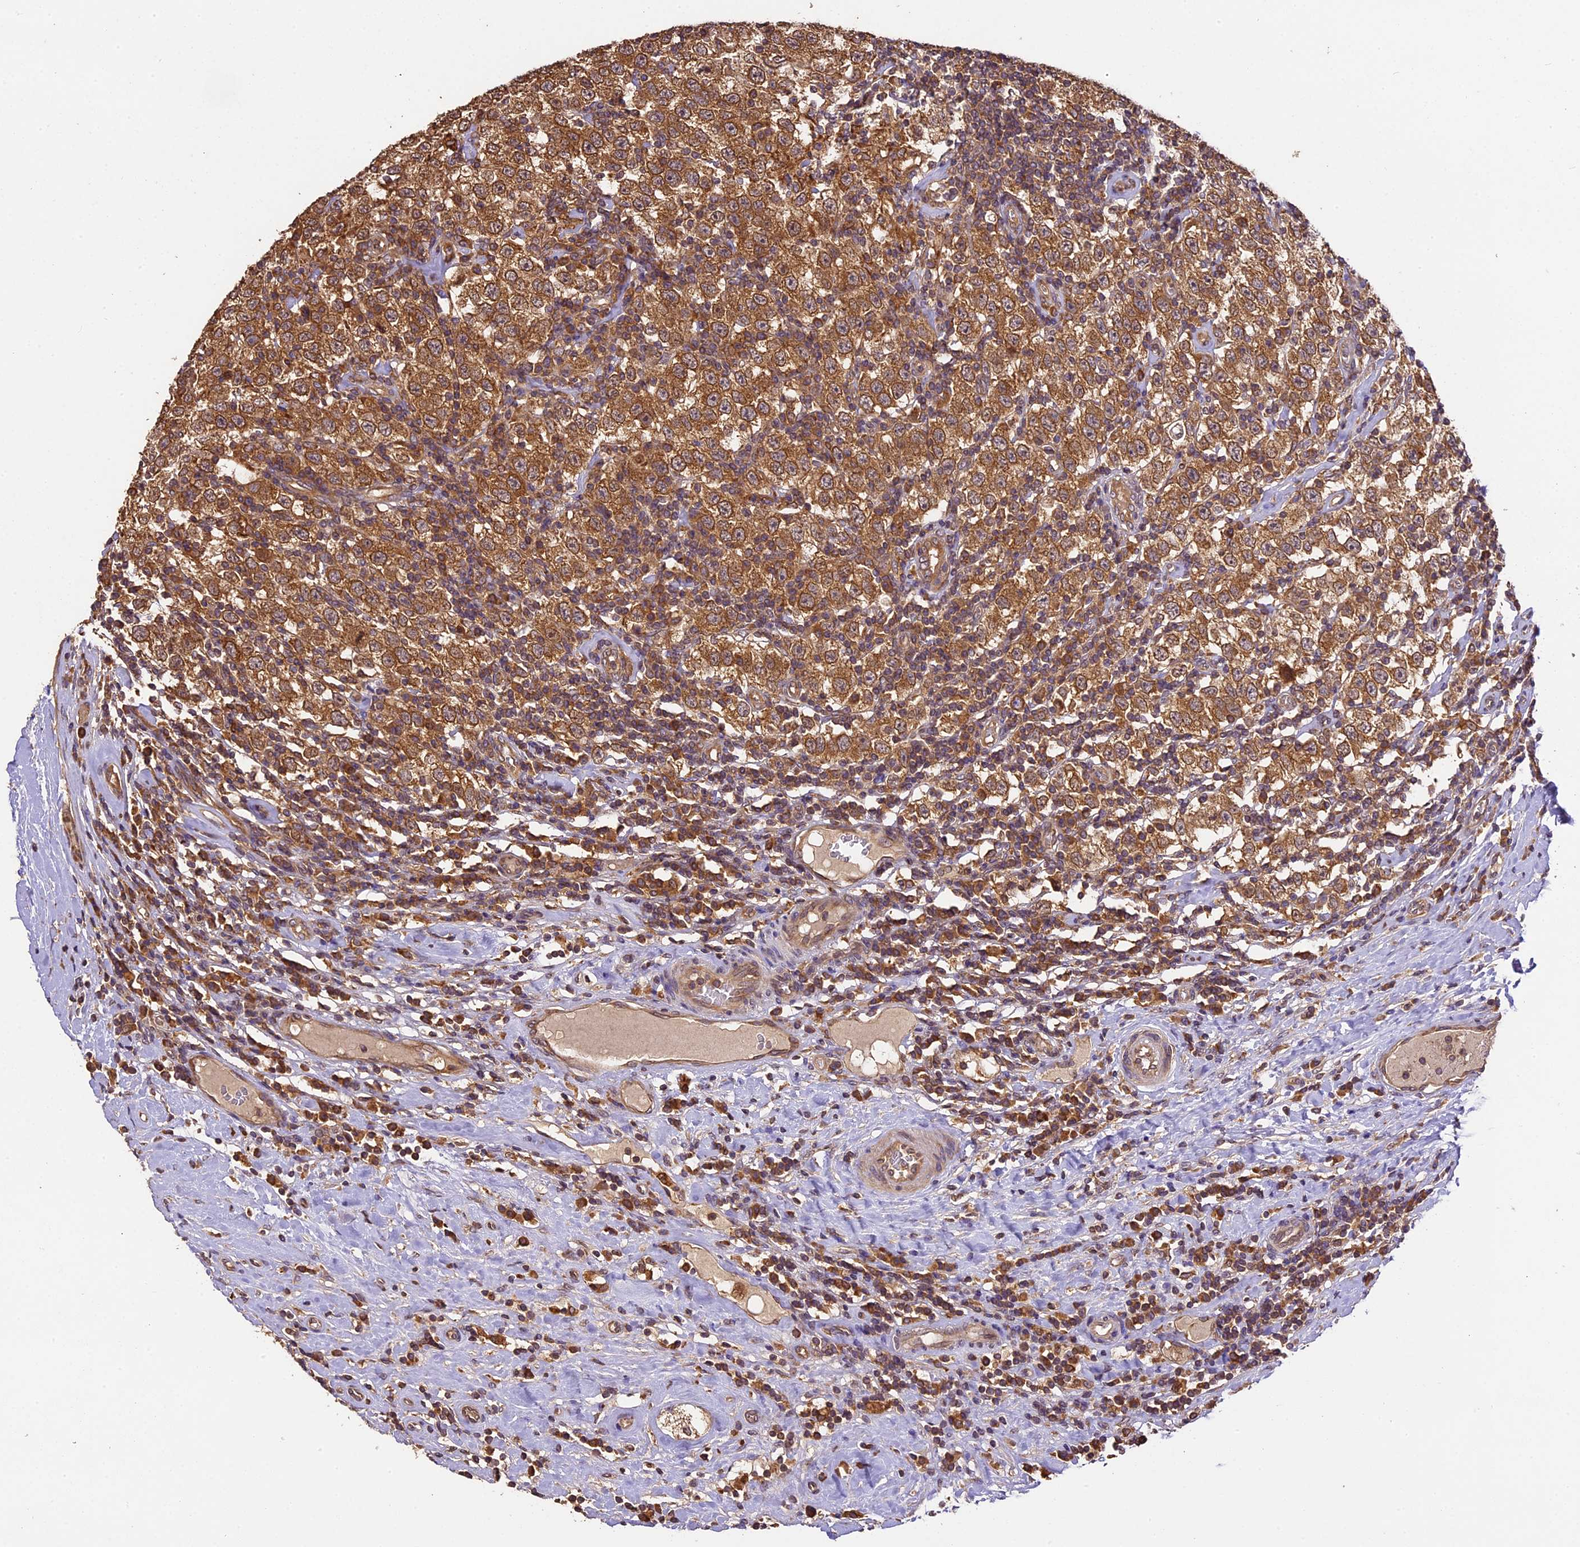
{"staining": {"intensity": "moderate", "quantity": ">75%", "location": "cytoplasmic/membranous"}, "tissue": "testis cancer", "cell_type": "Tumor cells", "image_type": "cancer", "snomed": [{"axis": "morphology", "description": "Seminoma, NOS"}, {"axis": "topography", "description": "Testis"}], "caption": "This histopathology image exhibits immunohistochemistry staining of human testis seminoma, with medium moderate cytoplasmic/membranous positivity in approximately >75% of tumor cells.", "gene": "BRAP", "patient": {"sex": "male", "age": 41}}